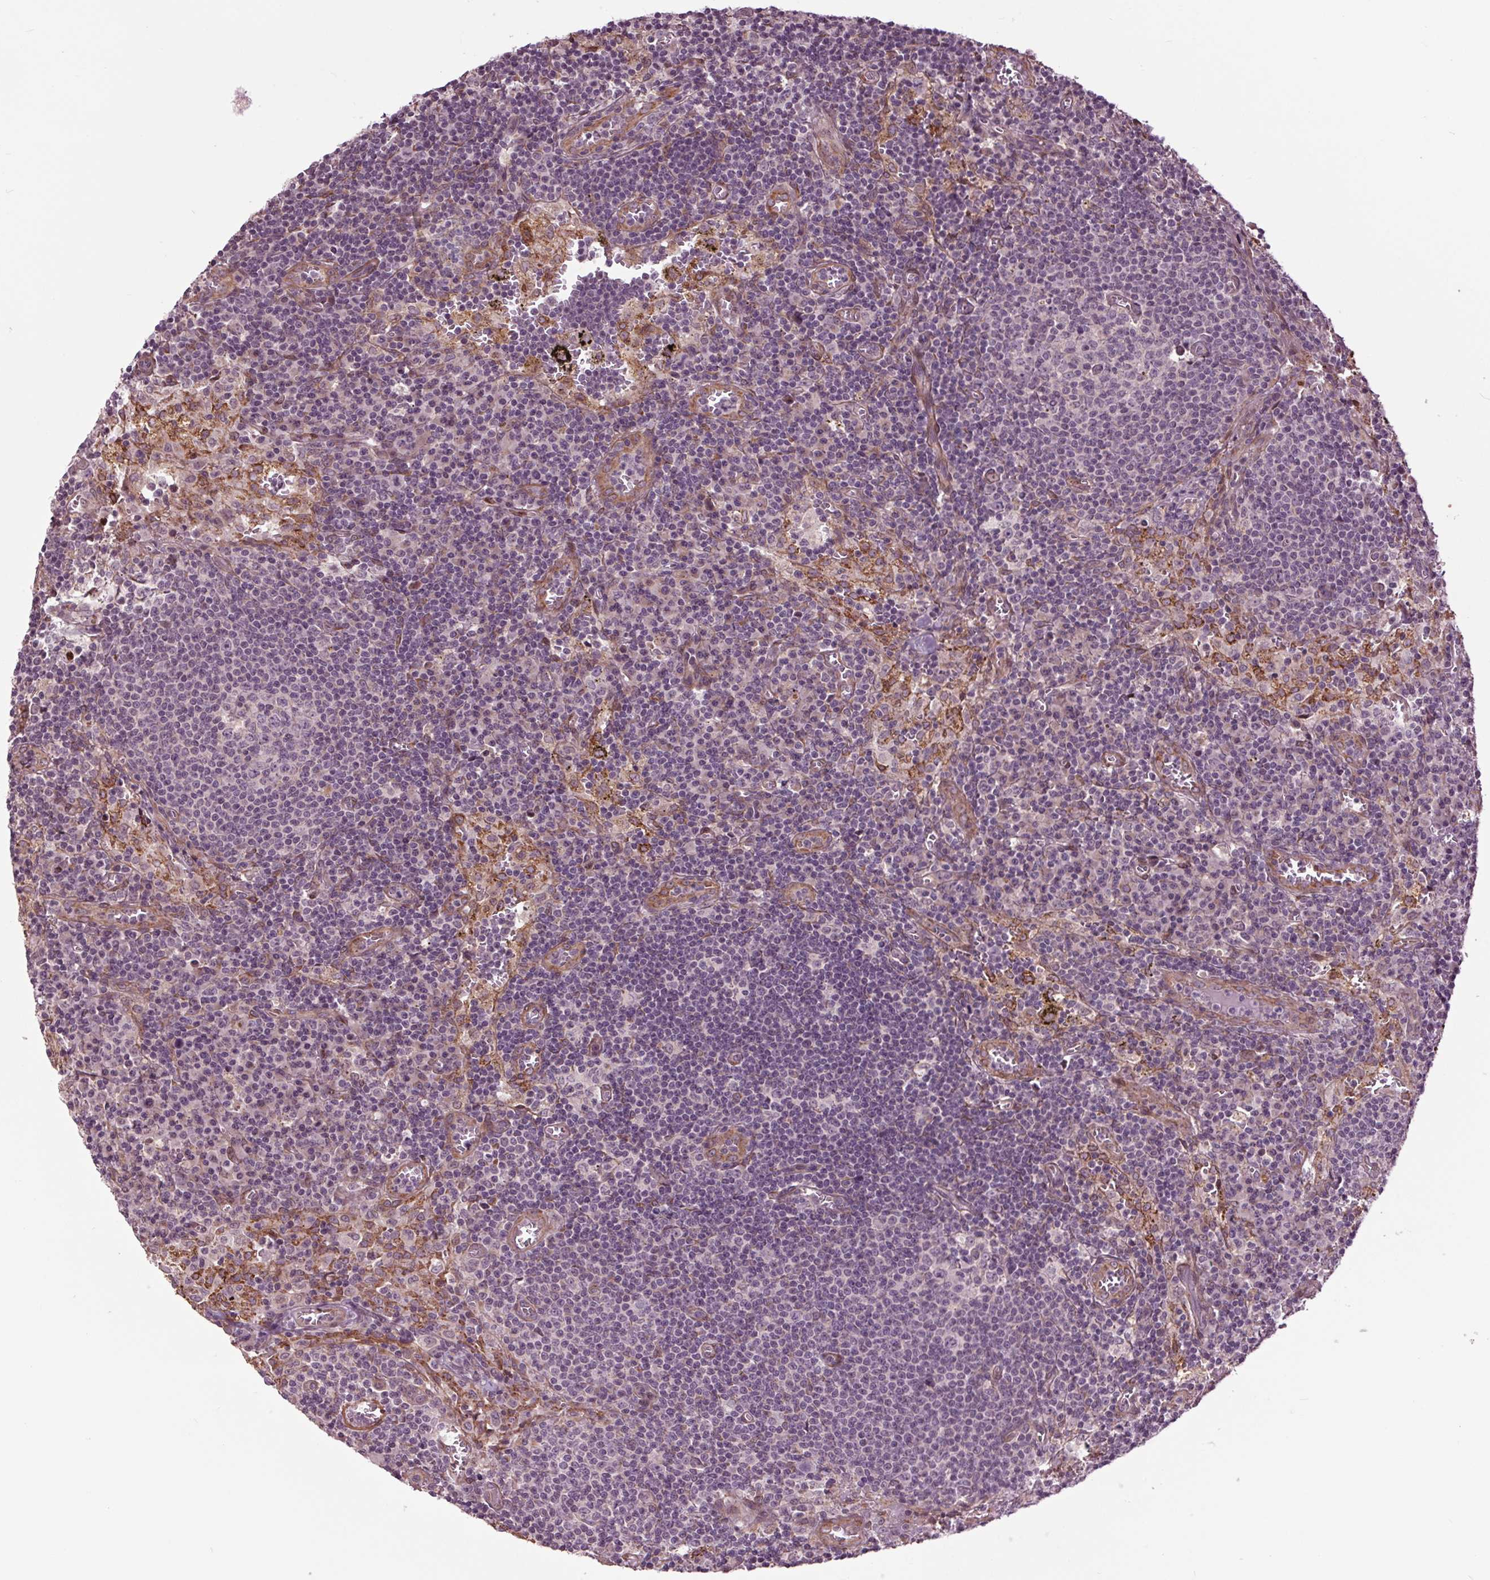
{"staining": {"intensity": "negative", "quantity": "none", "location": "none"}, "tissue": "lymph node", "cell_type": "Germinal center cells", "image_type": "normal", "snomed": [{"axis": "morphology", "description": "Normal tissue, NOS"}, {"axis": "topography", "description": "Lymph node"}], "caption": "Germinal center cells are negative for protein expression in benign human lymph node. The staining is performed using DAB (3,3'-diaminobenzidine) brown chromogen with nuclei counter-stained in using hematoxylin.", "gene": "HAUS5", "patient": {"sex": "male", "age": 62}}